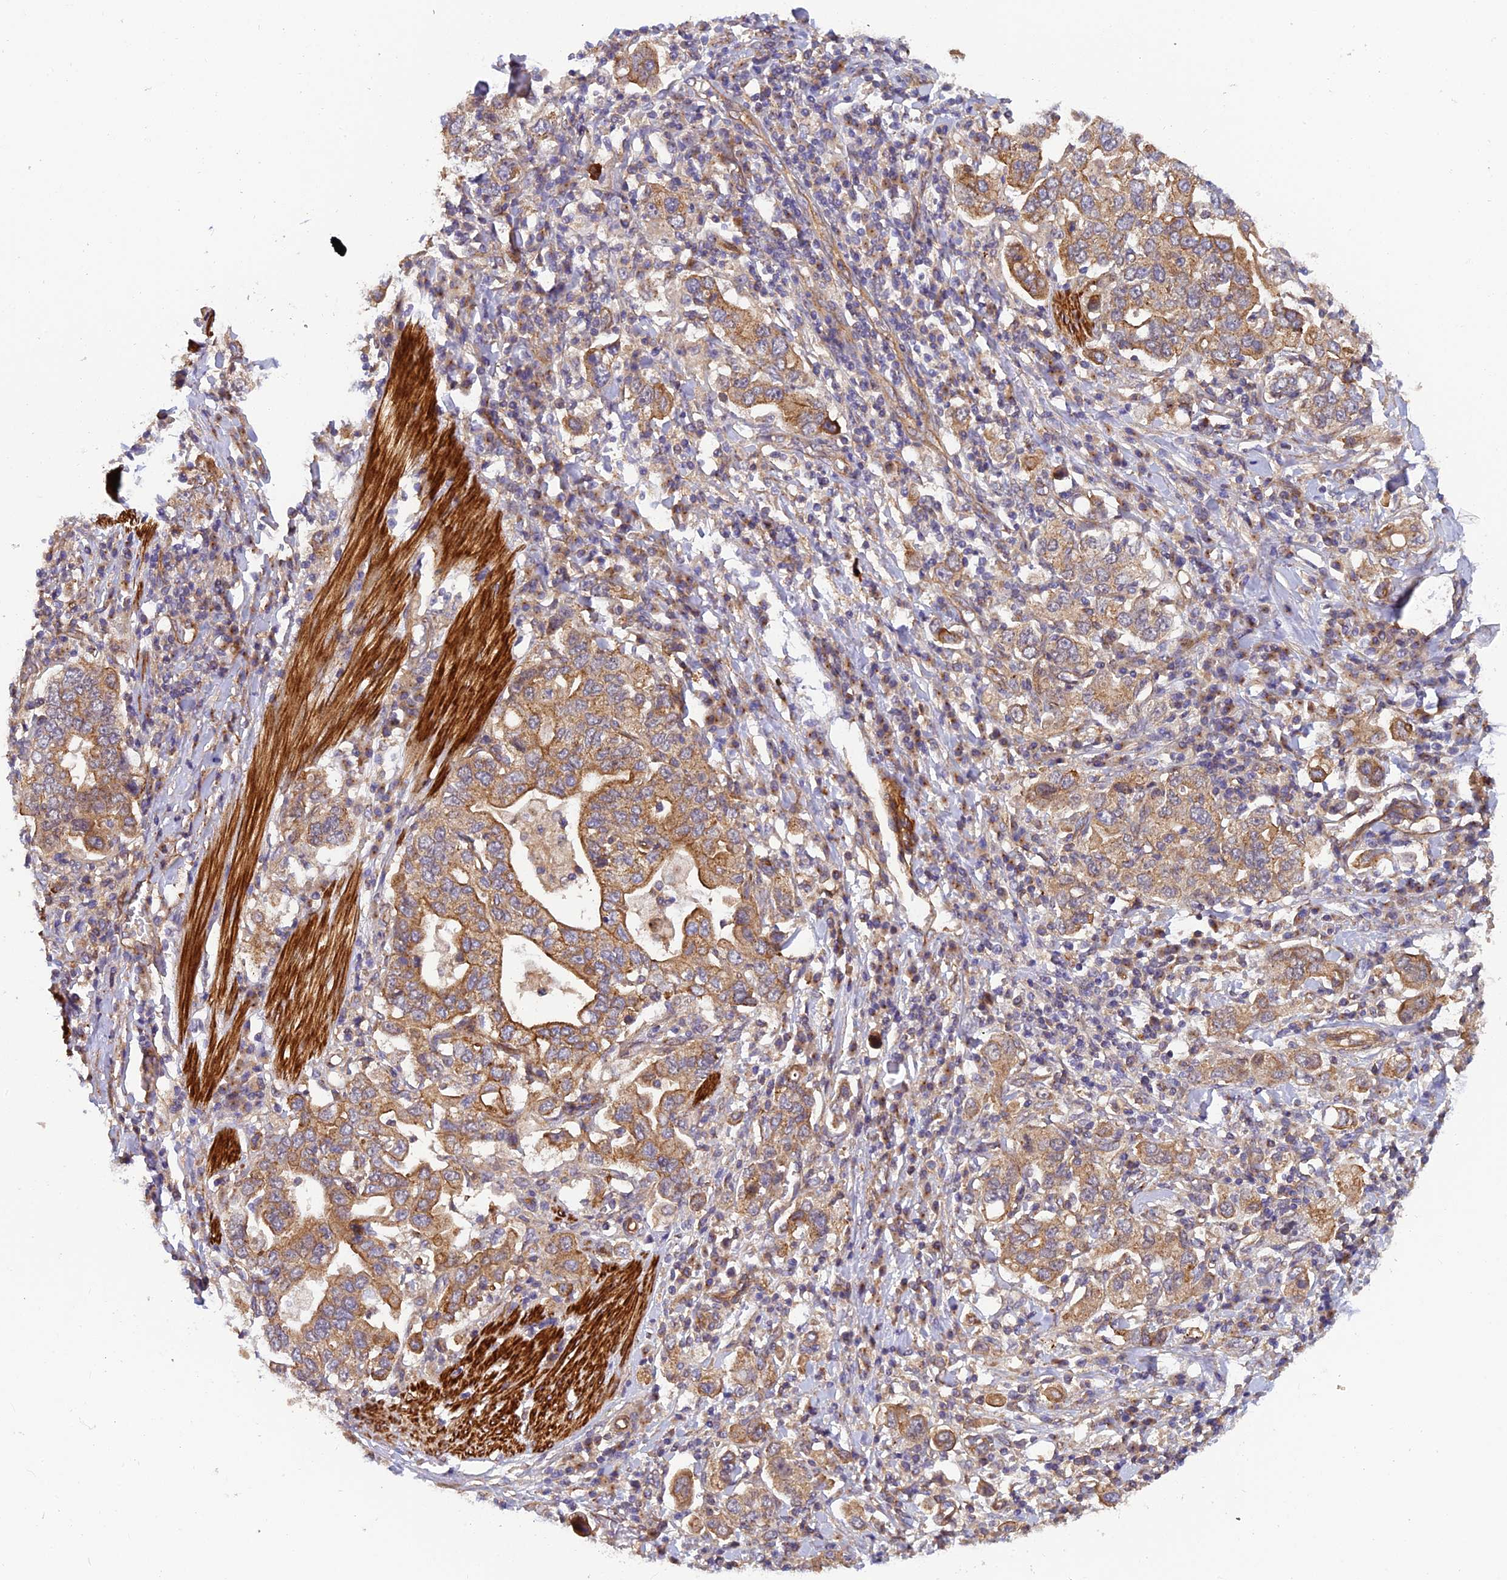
{"staining": {"intensity": "moderate", "quantity": ">75%", "location": "cytoplasmic/membranous"}, "tissue": "stomach cancer", "cell_type": "Tumor cells", "image_type": "cancer", "snomed": [{"axis": "morphology", "description": "Adenocarcinoma, NOS"}, {"axis": "topography", "description": "Stomach, upper"}], "caption": "Stomach adenocarcinoma was stained to show a protein in brown. There is medium levels of moderate cytoplasmic/membranous expression in approximately >75% of tumor cells.", "gene": "ADAMTS15", "patient": {"sex": "male", "age": 62}}